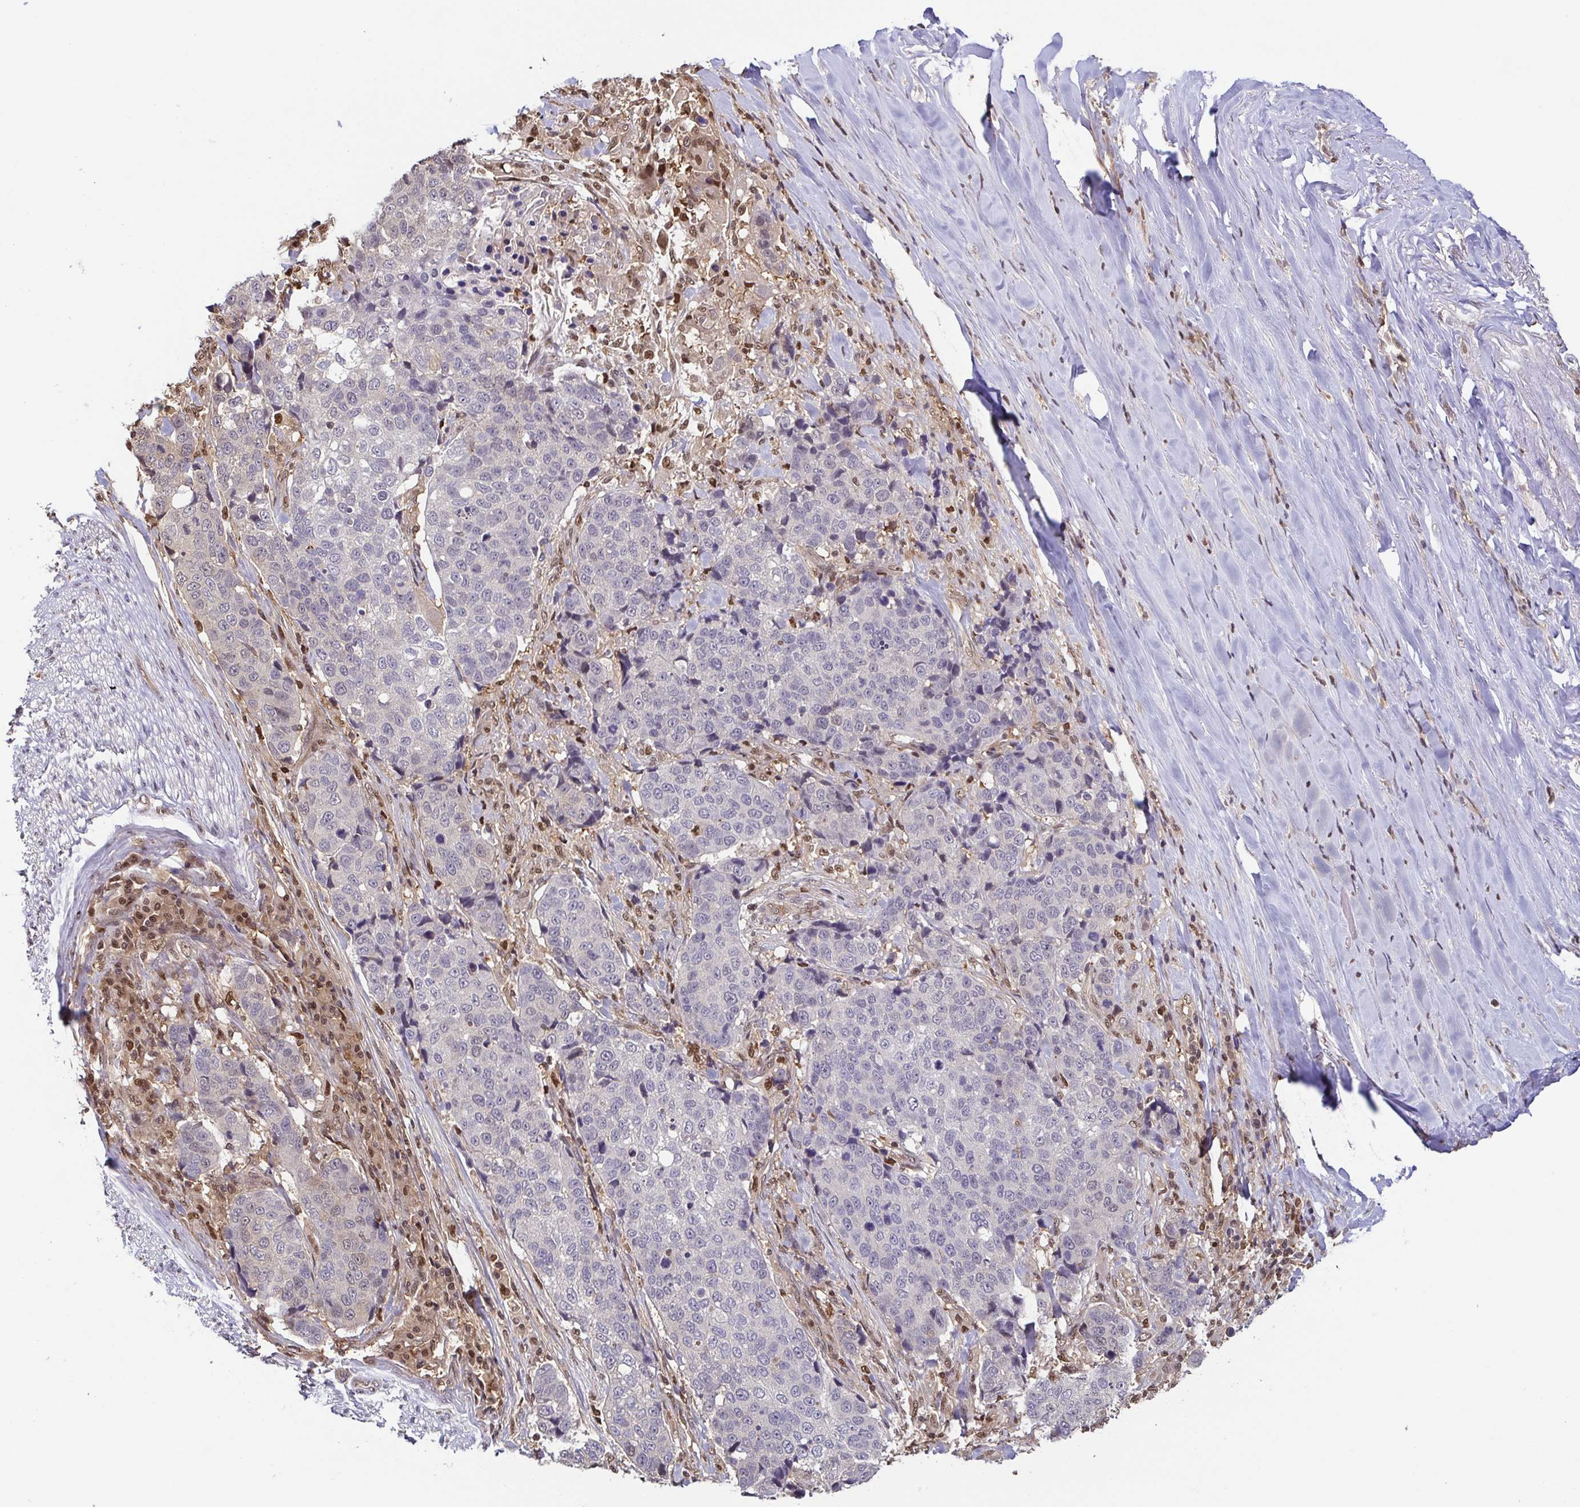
{"staining": {"intensity": "negative", "quantity": "none", "location": "none"}, "tissue": "lung cancer", "cell_type": "Tumor cells", "image_type": "cancer", "snomed": [{"axis": "morphology", "description": "Squamous cell carcinoma, NOS"}, {"axis": "topography", "description": "Lymph node"}, {"axis": "topography", "description": "Lung"}], "caption": "The micrograph exhibits no significant expression in tumor cells of lung squamous cell carcinoma. Brightfield microscopy of immunohistochemistry (IHC) stained with DAB (3,3'-diaminobenzidine) (brown) and hematoxylin (blue), captured at high magnification.", "gene": "PSMB9", "patient": {"sex": "male", "age": 61}}